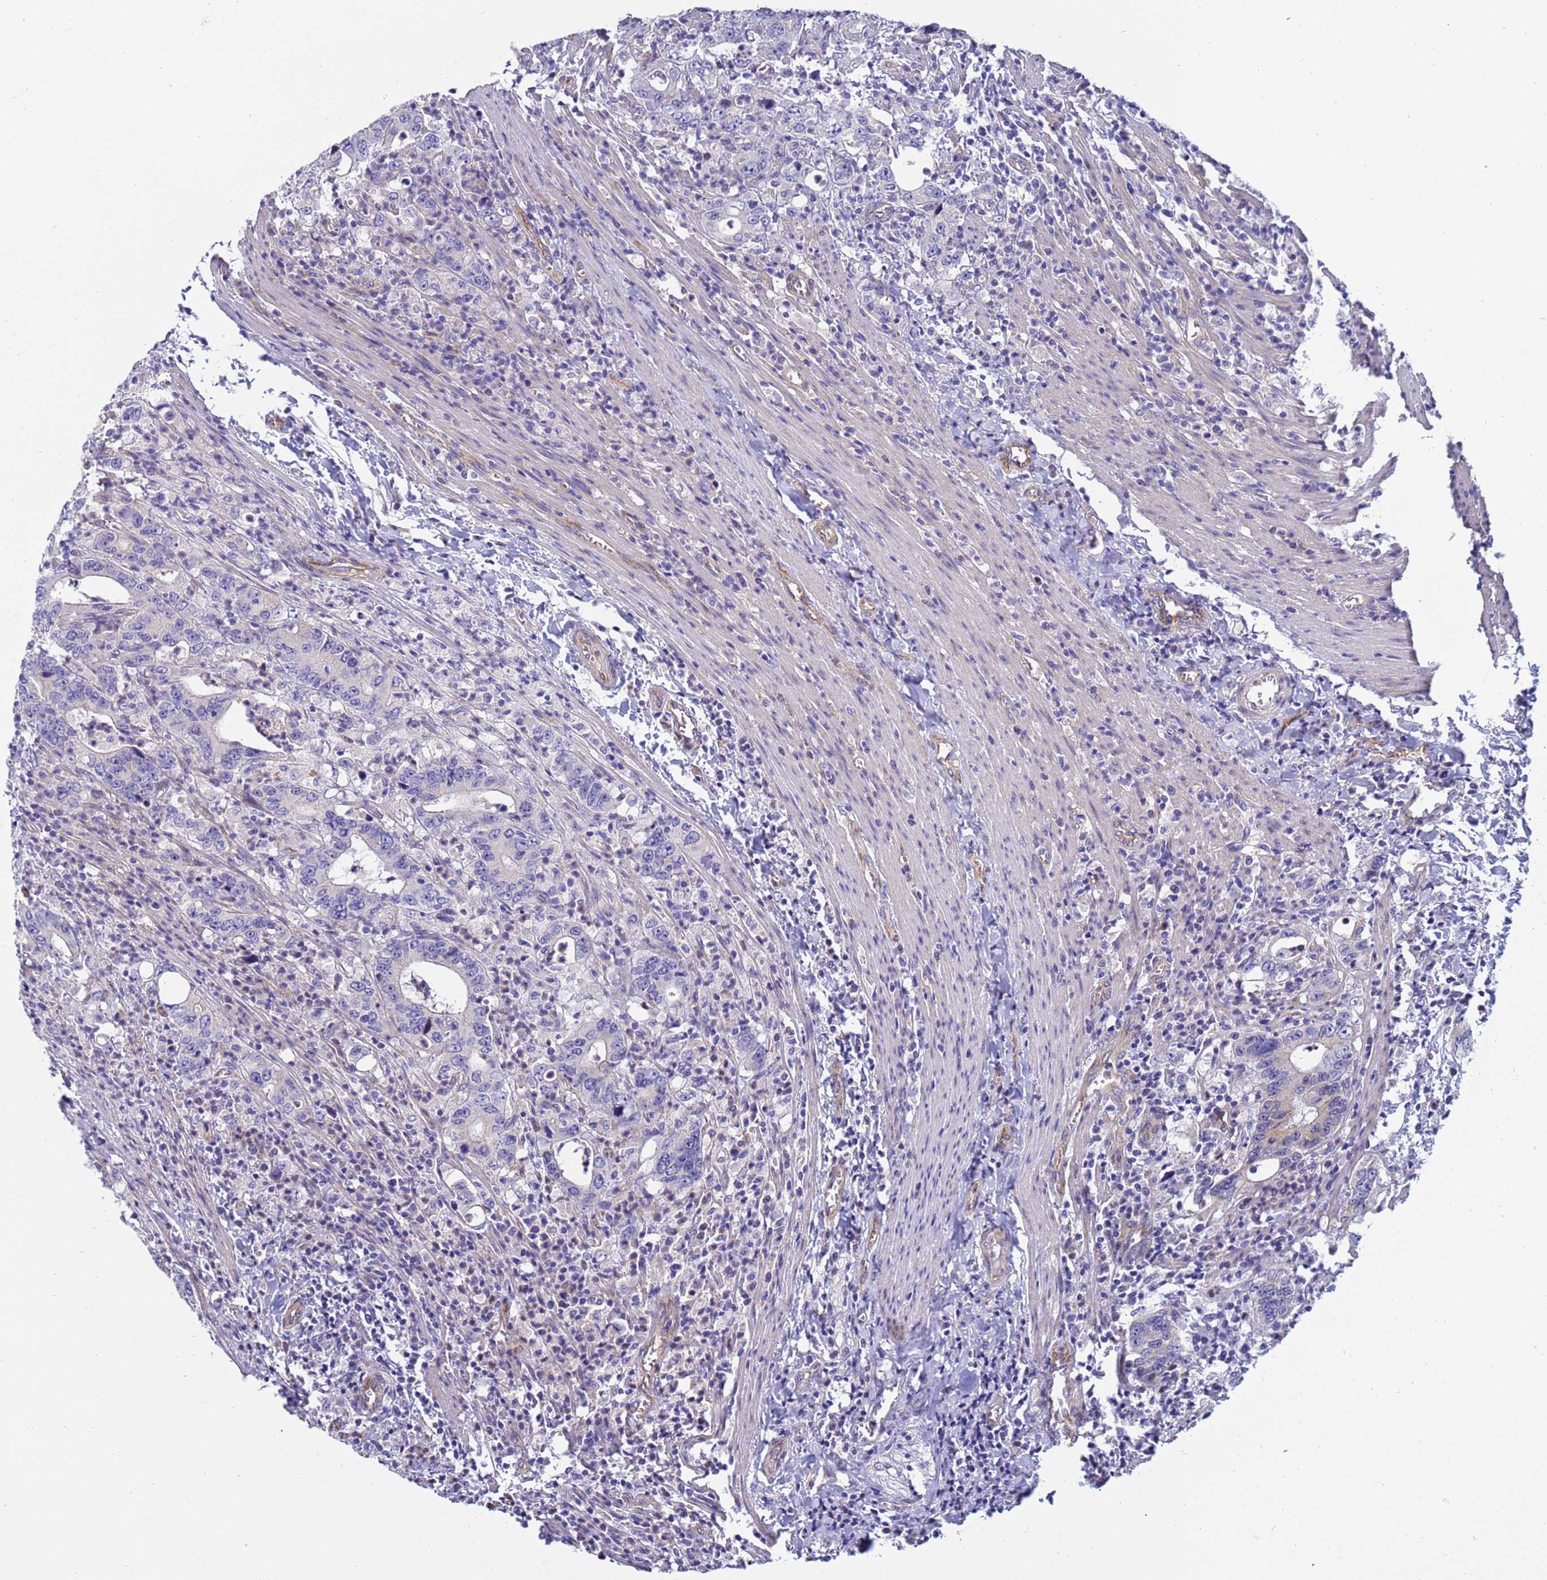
{"staining": {"intensity": "negative", "quantity": "none", "location": "none"}, "tissue": "colorectal cancer", "cell_type": "Tumor cells", "image_type": "cancer", "snomed": [{"axis": "morphology", "description": "Adenocarcinoma, NOS"}, {"axis": "topography", "description": "Colon"}], "caption": "Colorectal cancer was stained to show a protein in brown. There is no significant expression in tumor cells.", "gene": "TRPC6", "patient": {"sex": "female", "age": 75}}